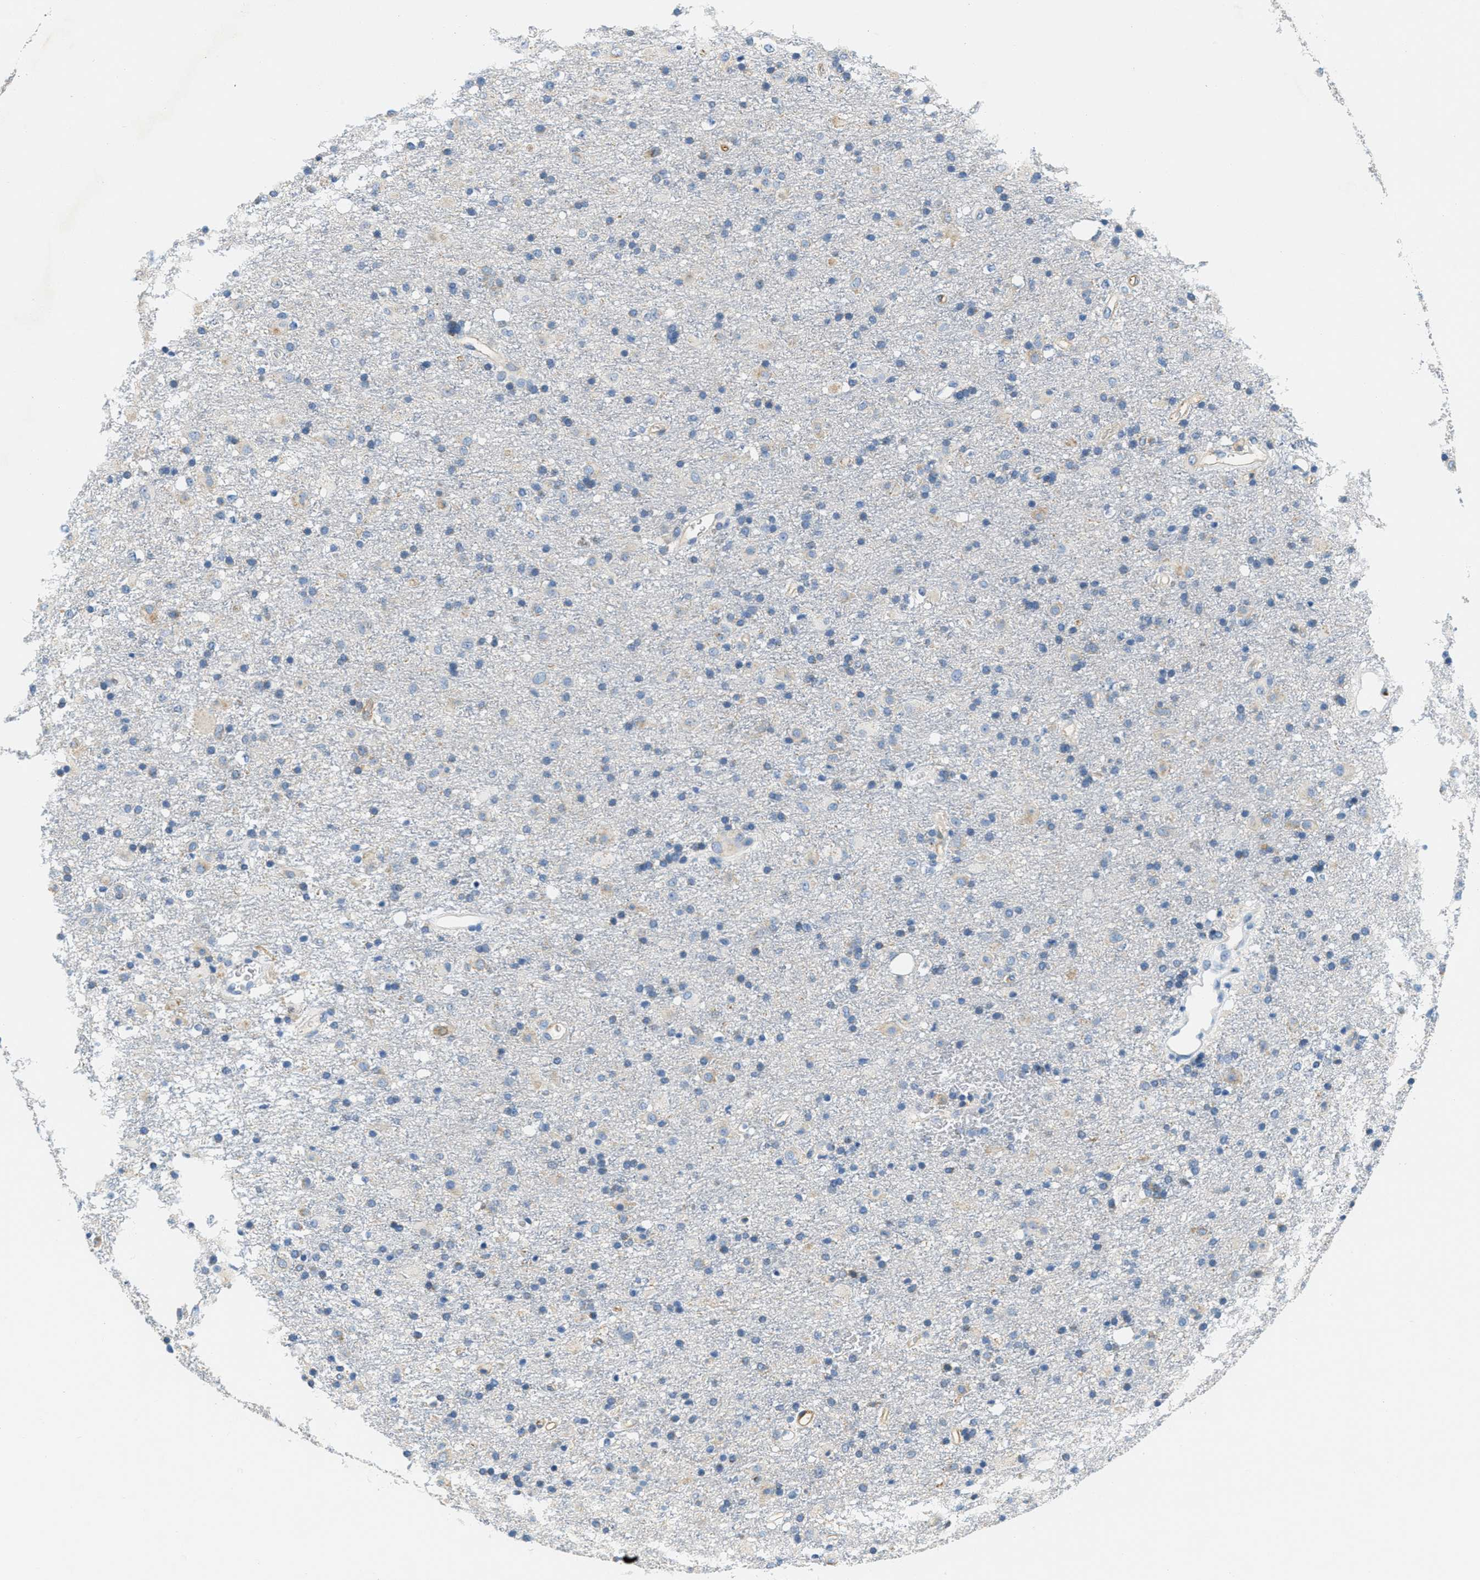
{"staining": {"intensity": "negative", "quantity": "none", "location": "none"}, "tissue": "glioma", "cell_type": "Tumor cells", "image_type": "cancer", "snomed": [{"axis": "morphology", "description": "Glioma, malignant, Low grade"}, {"axis": "topography", "description": "Brain"}], "caption": "Immunohistochemistry (IHC) of malignant glioma (low-grade) reveals no expression in tumor cells.", "gene": "CA4", "patient": {"sex": "male", "age": 65}}